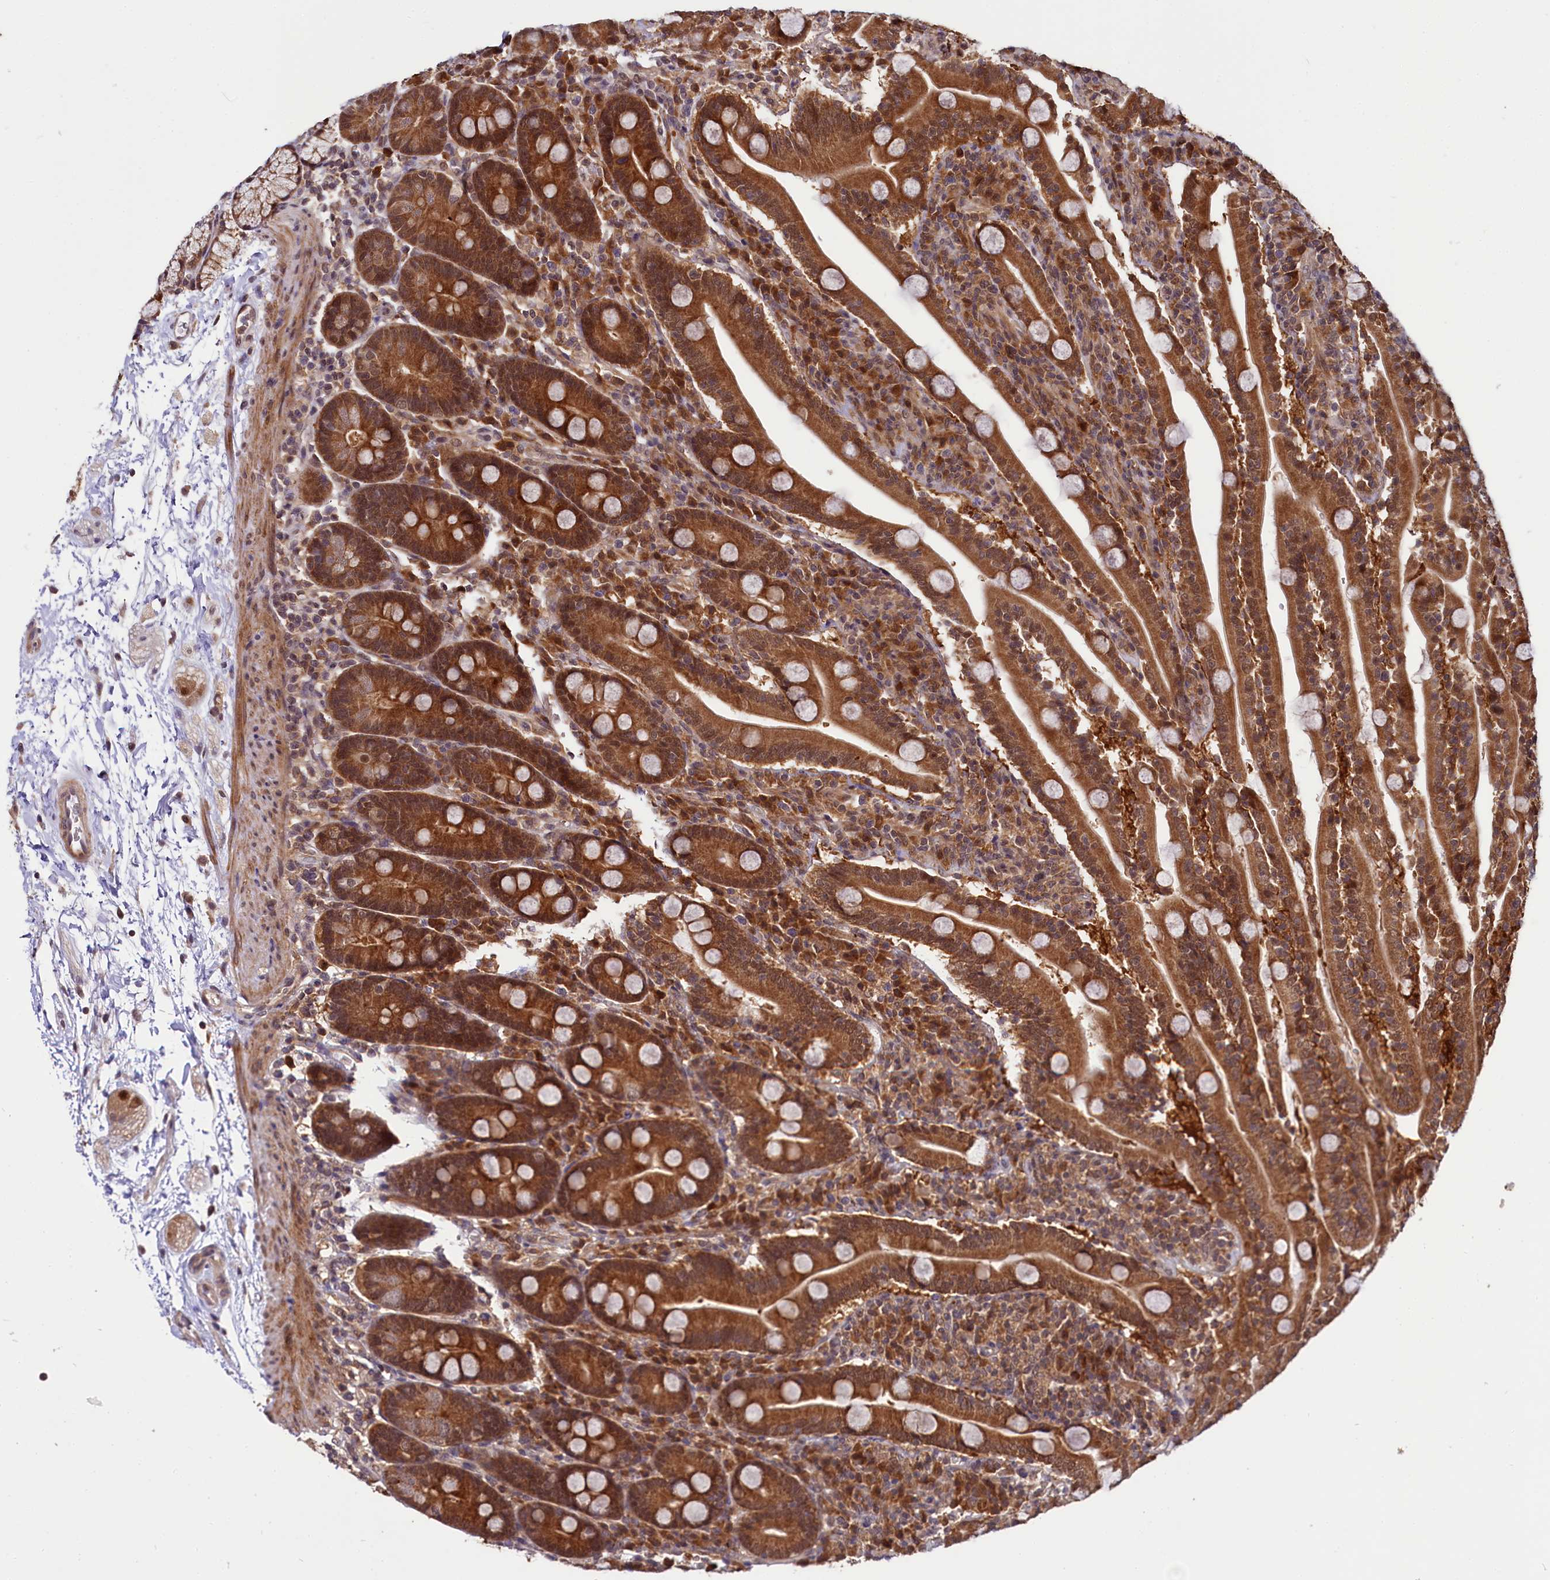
{"staining": {"intensity": "strong", "quantity": ">75%", "location": "cytoplasmic/membranous,nuclear"}, "tissue": "duodenum", "cell_type": "Glandular cells", "image_type": "normal", "snomed": [{"axis": "morphology", "description": "Normal tissue, NOS"}, {"axis": "topography", "description": "Duodenum"}], "caption": "High-magnification brightfield microscopy of benign duodenum stained with DAB (brown) and counterstained with hematoxylin (blue). glandular cells exhibit strong cytoplasmic/membranous,nuclear positivity is present in approximately>75% of cells.", "gene": "UBE3A", "patient": {"sex": "male", "age": 35}}